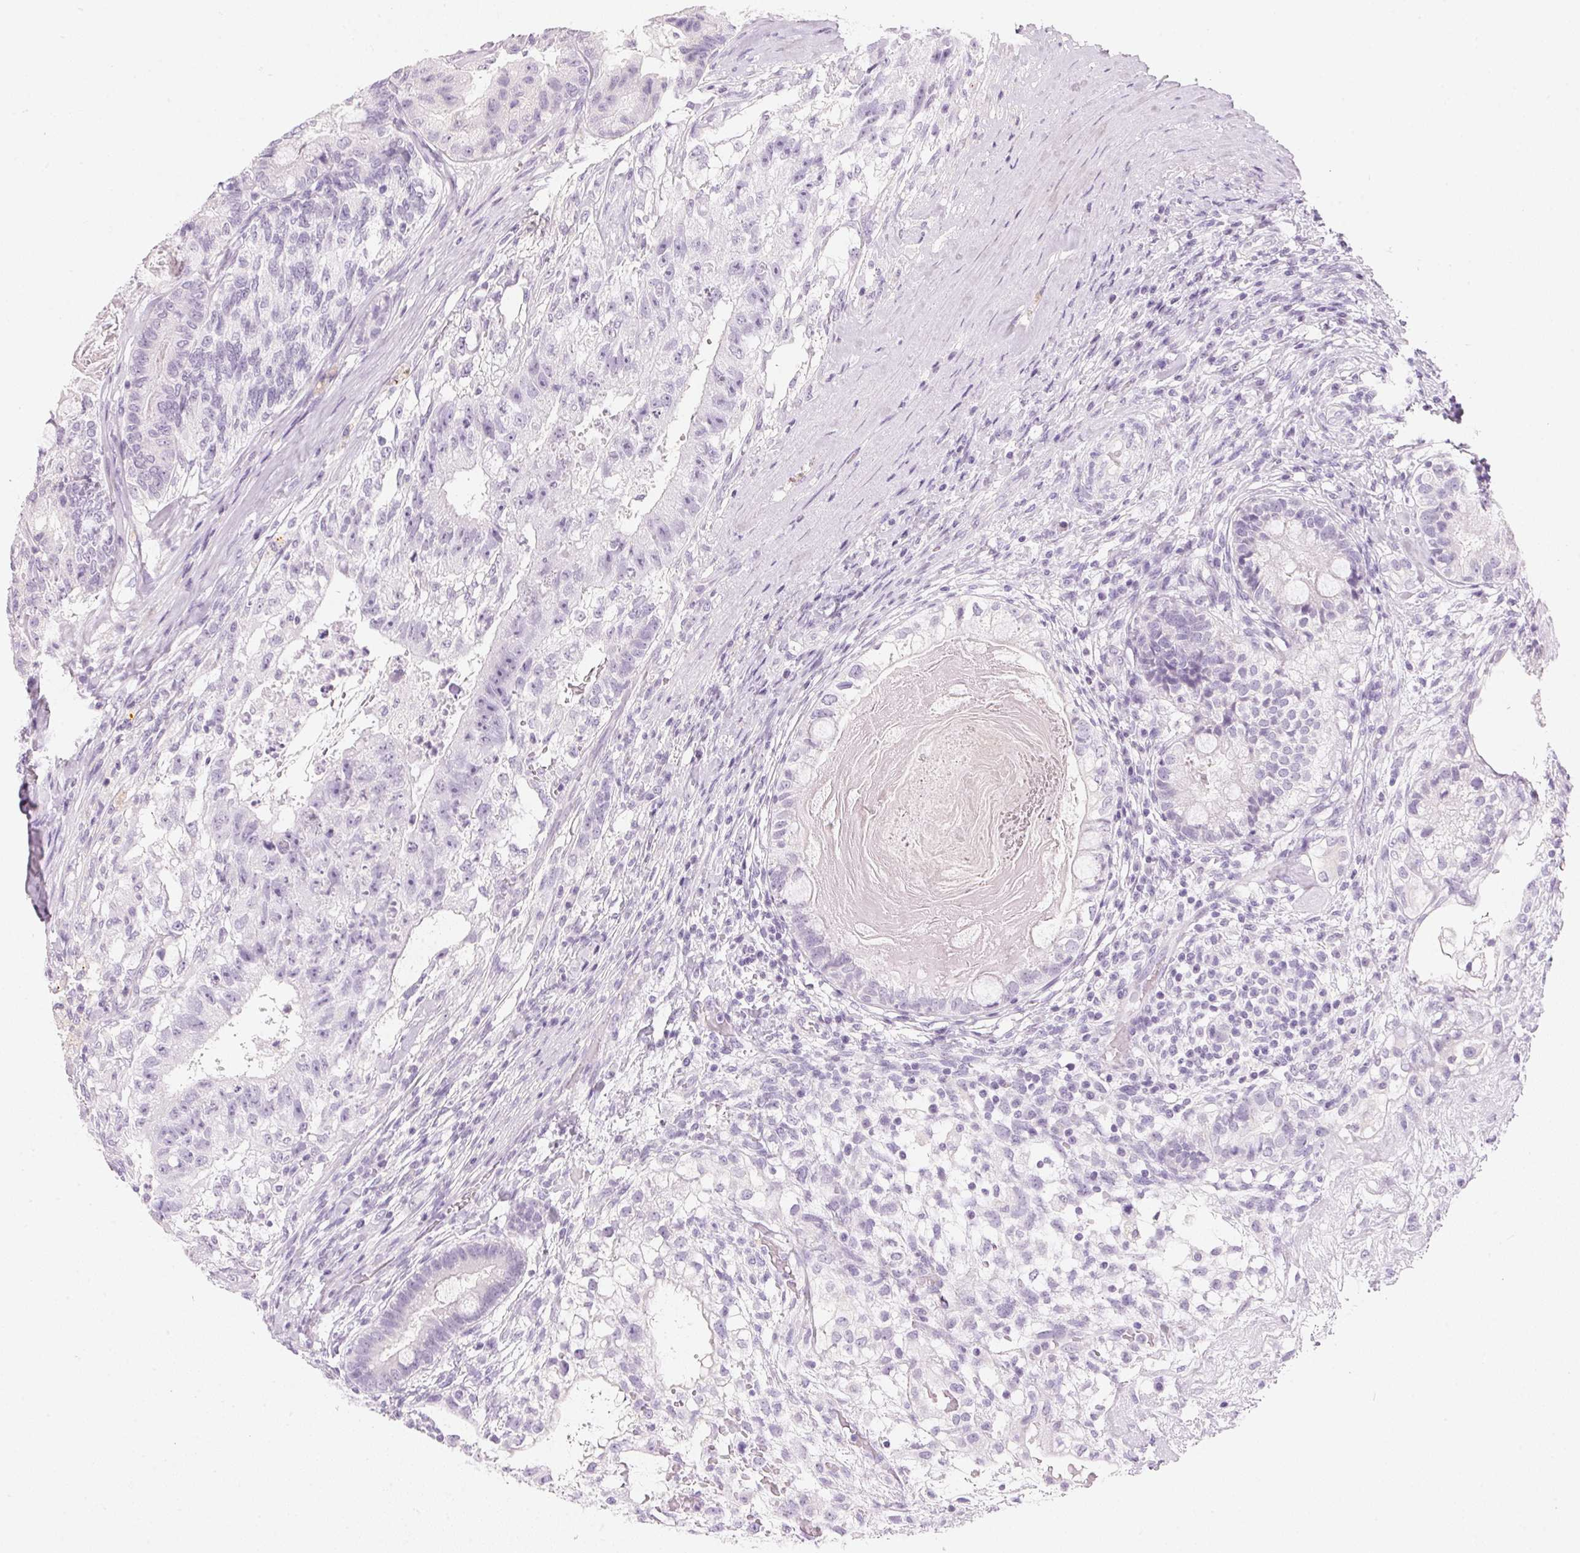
{"staining": {"intensity": "negative", "quantity": "none", "location": "none"}, "tissue": "testis cancer", "cell_type": "Tumor cells", "image_type": "cancer", "snomed": [{"axis": "morphology", "description": "Seminoma, NOS"}, {"axis": "morphology", "description": "Carcinoma, Embryonal, NOS"}, {"axis": "topography", "description": "Testis"}], "caption": "This micrograph is of testis cancer stained with immunohistochemistry (IHC) to label a protein in brown with the nuclei are counter-stained blue. There is no positivity in tumor cells.", "gene": "IGFBP1", "patient": {"sex": "male", "age": 41}}